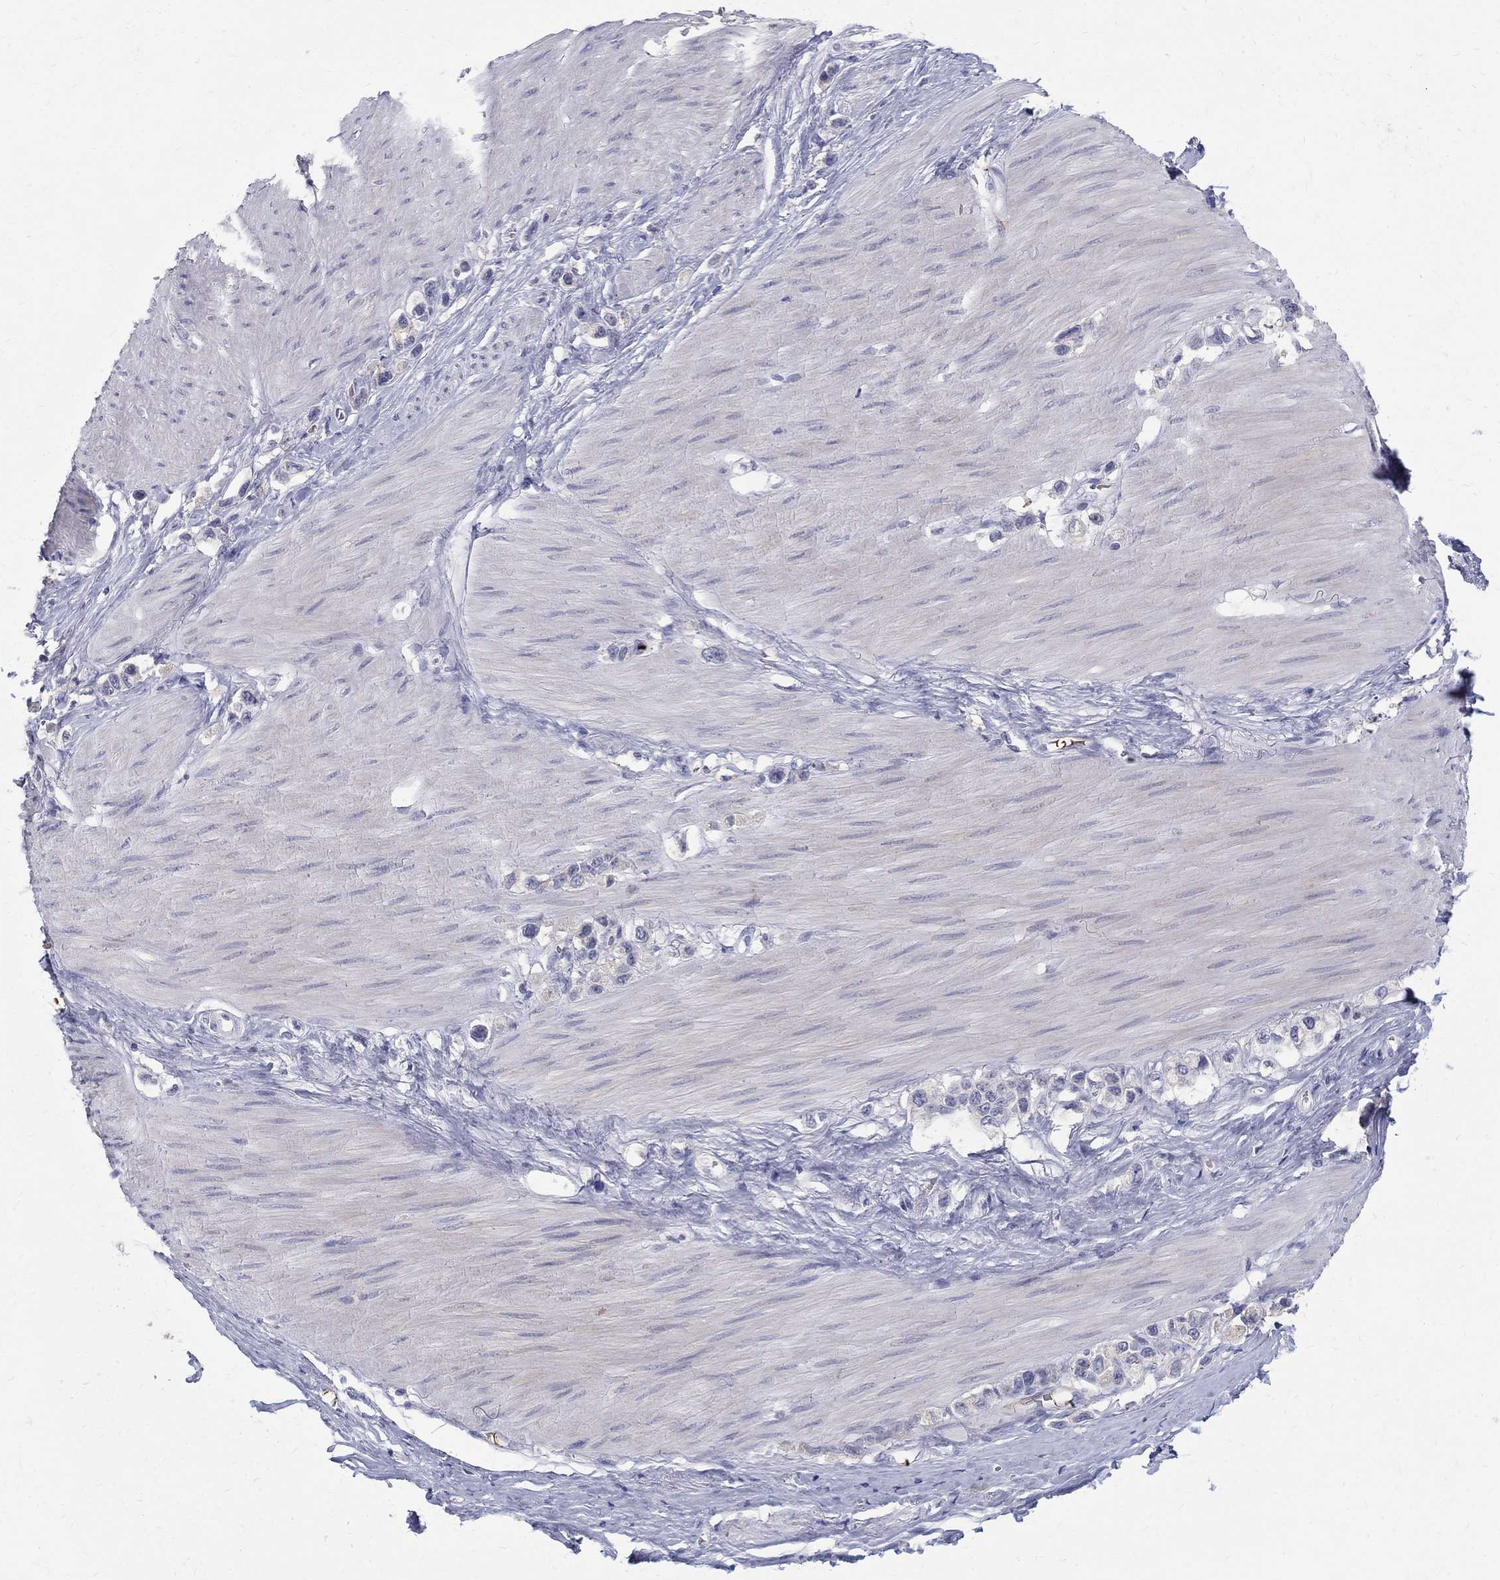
{"staining": {"intensity": "negative", "quantity": "none", "location": "none"}, "tissue": "stomach cancer", "cell_type": "Tumor cells", "image_type": "cancer", "snomed": [{"axis": "morphology", "description": "Normal tissue, NOS"}, {"axis": "morphology", "description": "Adenocarcinoma, NOS"}, {"axis": "morphology", "description": "Adenocarcinoma, High grade"}, {"axis": "topography", "description": "Stomach, upper"}, {"axis": "topography", "description": "Stomach"}], "caption": "There is no significant staining in tumor cells of stomach cancer (adenocarcinoma (high-grade)).", "gene": "AGER", "patient": {"sex": "female", "age": 65}}